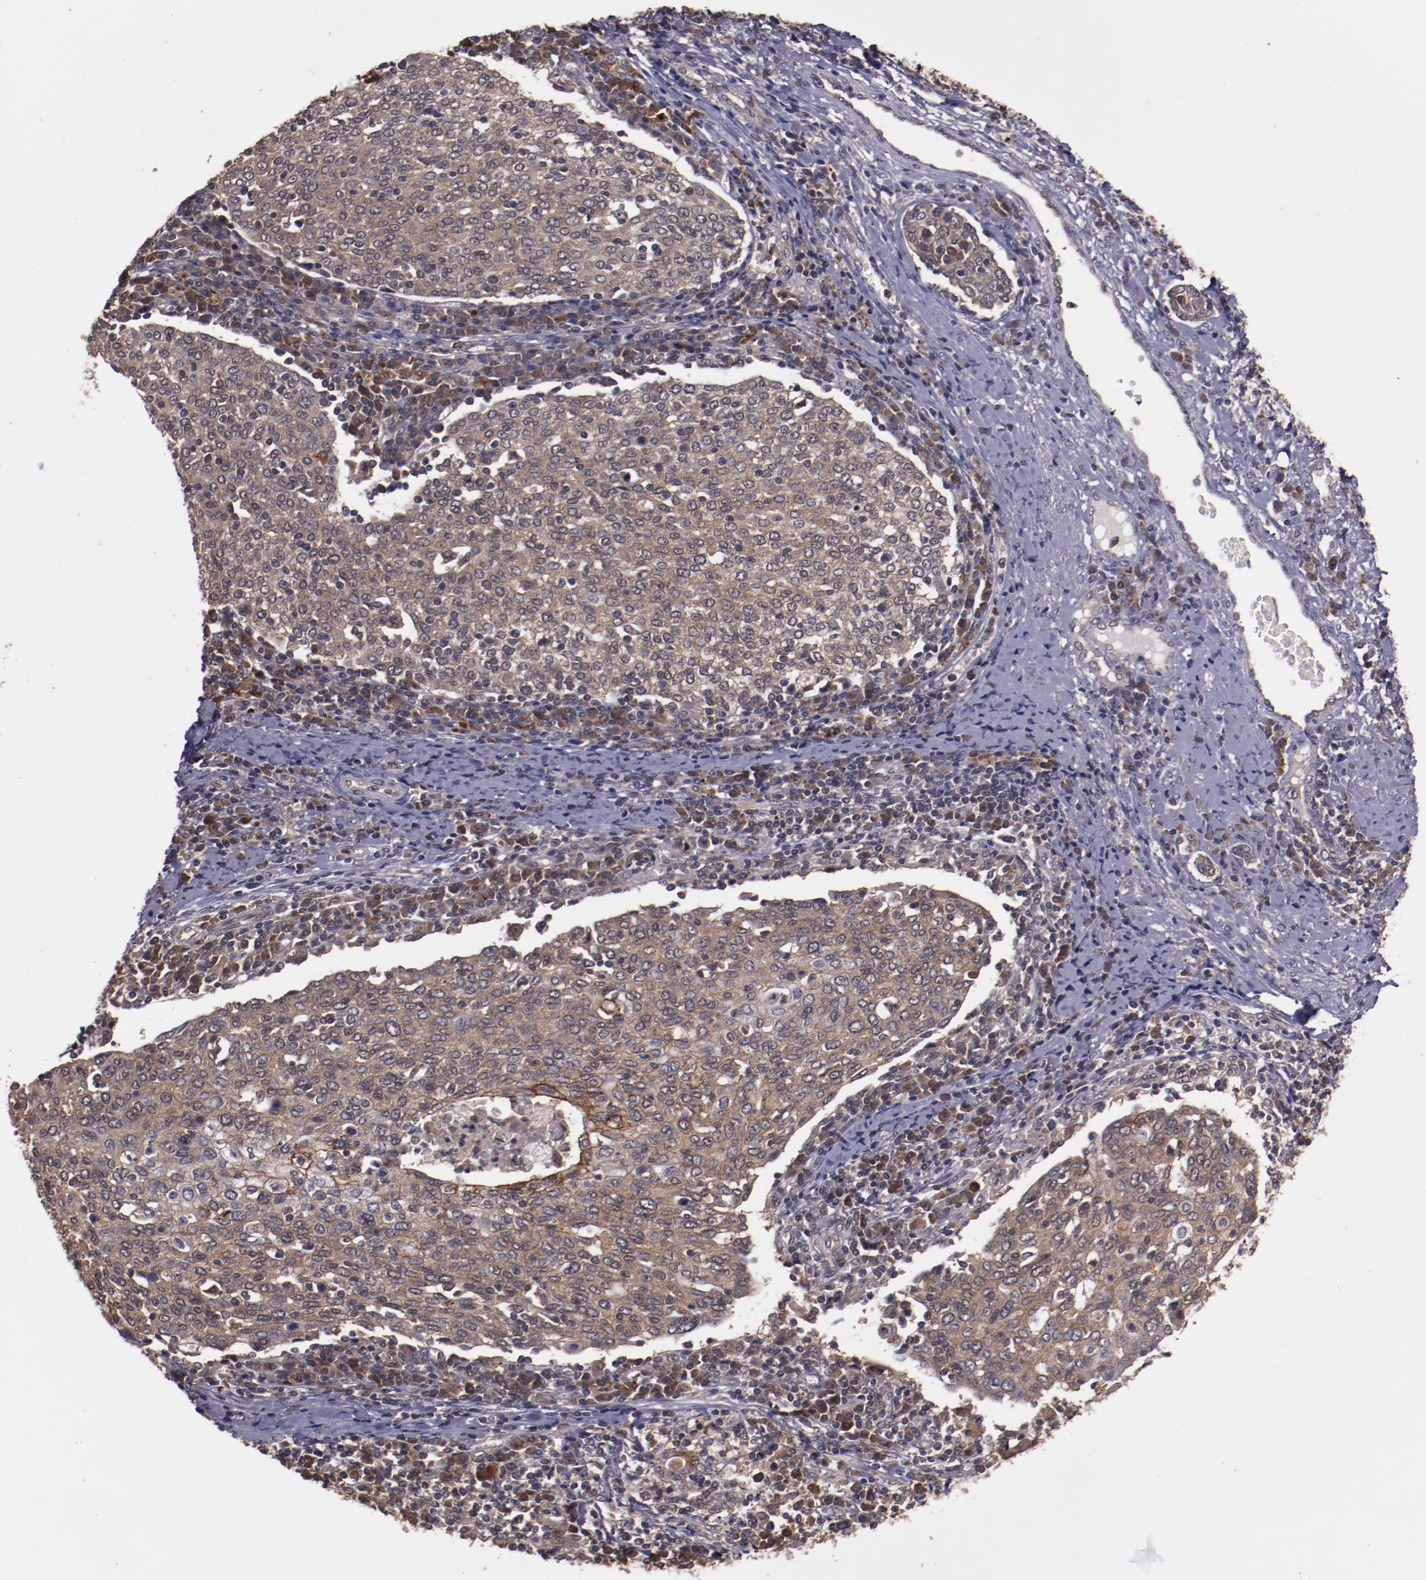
{"staining": {"intensity": "weak", "quantity": ">75%", "location": "cytoplasmic/membranous"}, "tissue": "cervical cancer", "cell_type": "Tumor cells", "image_type": "cancer", "snomed": [{"axis": "morphology", "description": "Squamous cell carcinoma, NOS"}, {"axis": "topography", "description": "Cervix"}], "caption": "A high-resolution histopathology image shows immunohistochemistry staining of cervical squamous cell carcinoma, which demonstrates weak cytoplasmic/membranous expression in approximately >75% of tumor cells. The staining was performed using DAB, with brown indicating positive protein expression. Nuclei are stained blue with hematoxylin.", "gene": "FTSJ1", "patient": {"sex": "female", "age": 40}}